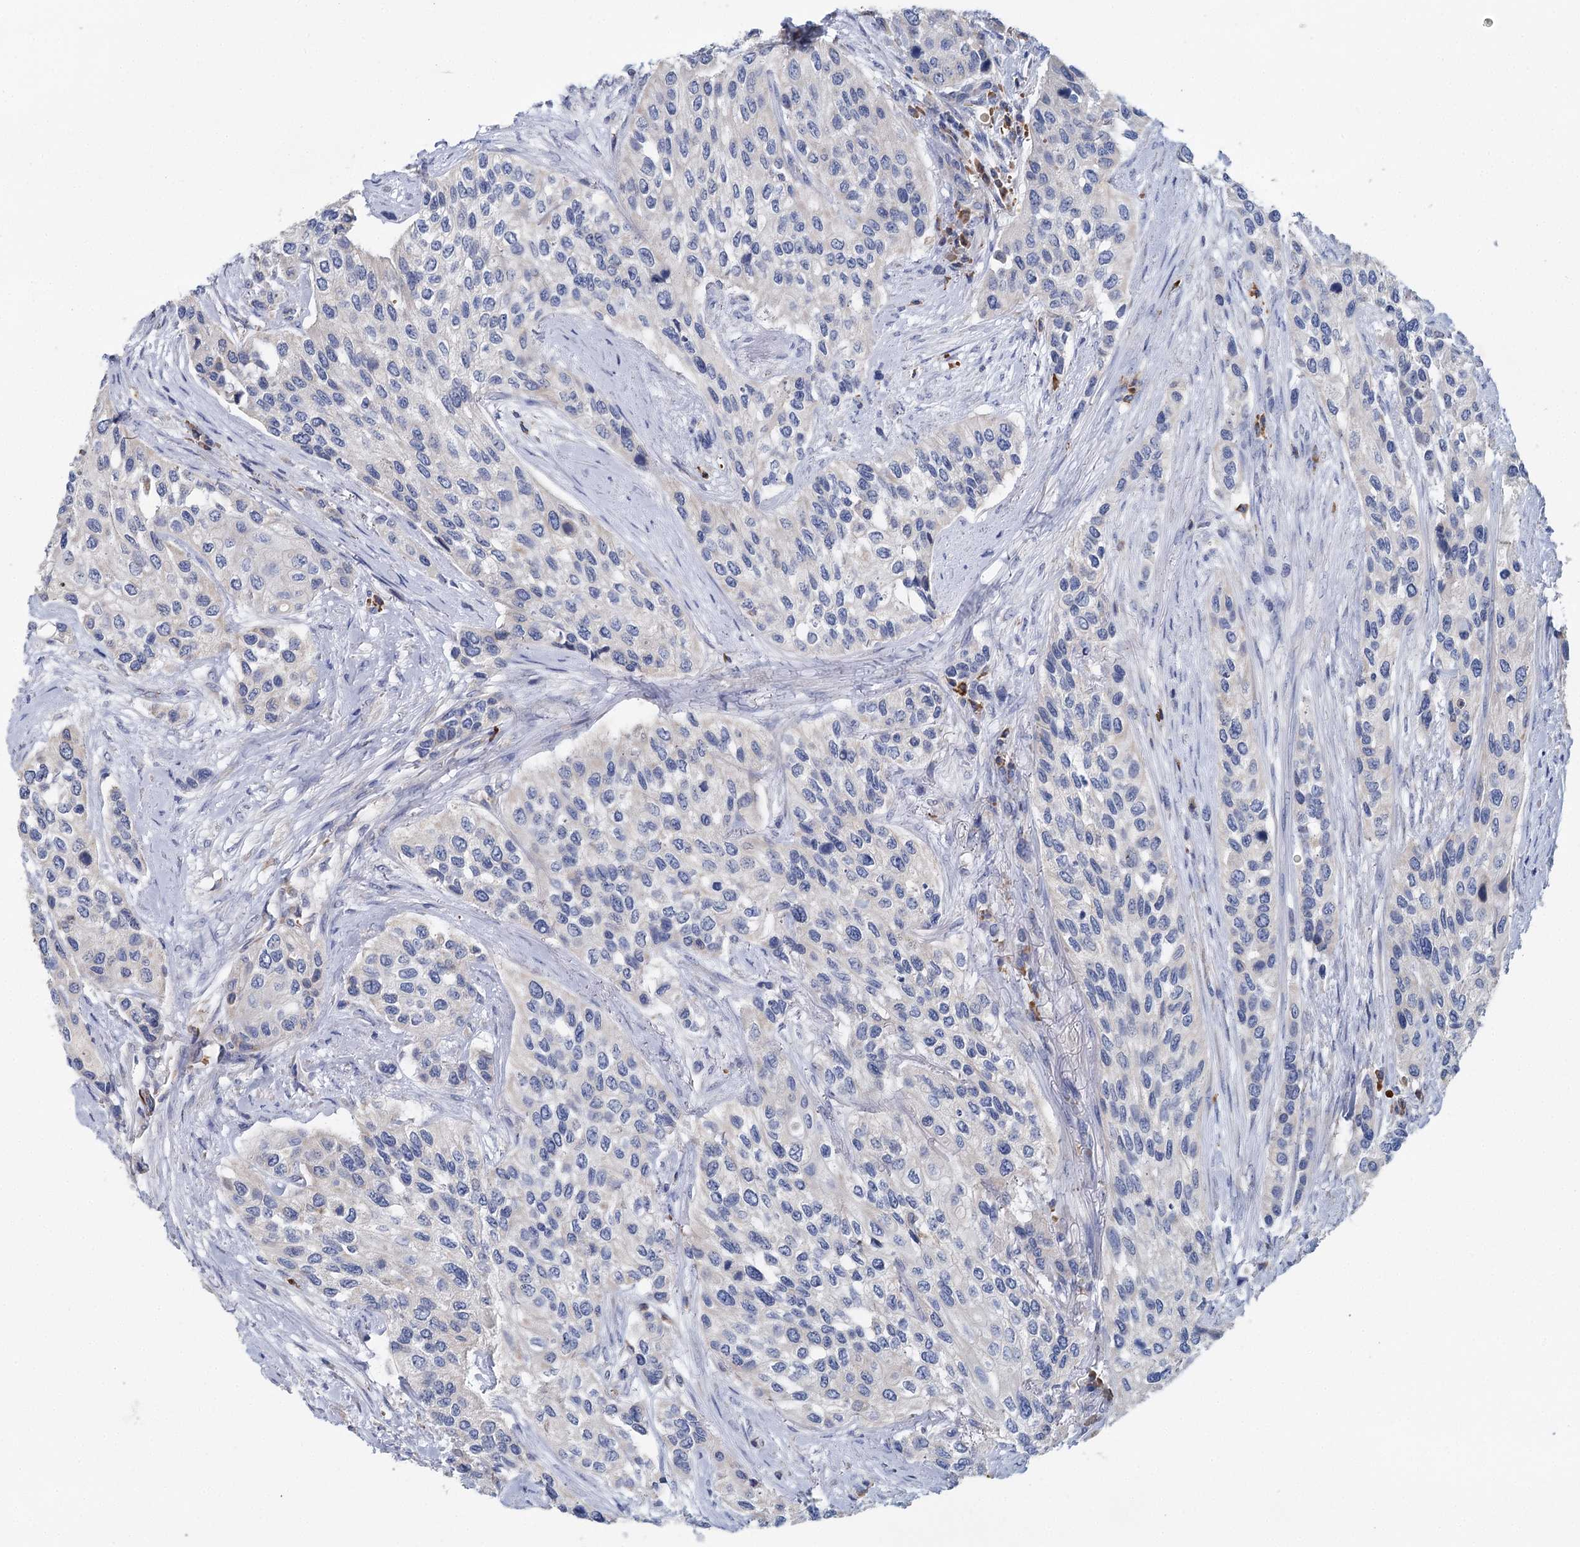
{"staining": {"intensity": "negative", "quantity": "none", "location": "none"}, "tissue": "urothelial cancer", "cell_type": "Tumor cells", "image_type": "cancer", "snomed": [{"axis": "morphology", "description": "Normal tissue, NOS"}, {"axis": "morphology", "description": "Urothelial carcinoma, High grade"}, {"axis": "topography", "description": "Vascular tissue"}, {"axis": "topography", "description": "Urinary bladder"}], "caption": "Immunohistochemical staining of human urothelial cancer reveals no significant expression in tumor cells. (DAB (3,3'-diaminobenzidine) immunohistochemistry (IHC), high magnification).", "gene": "ANKRD16", "patient": {"sex": "female", "age": 56}}